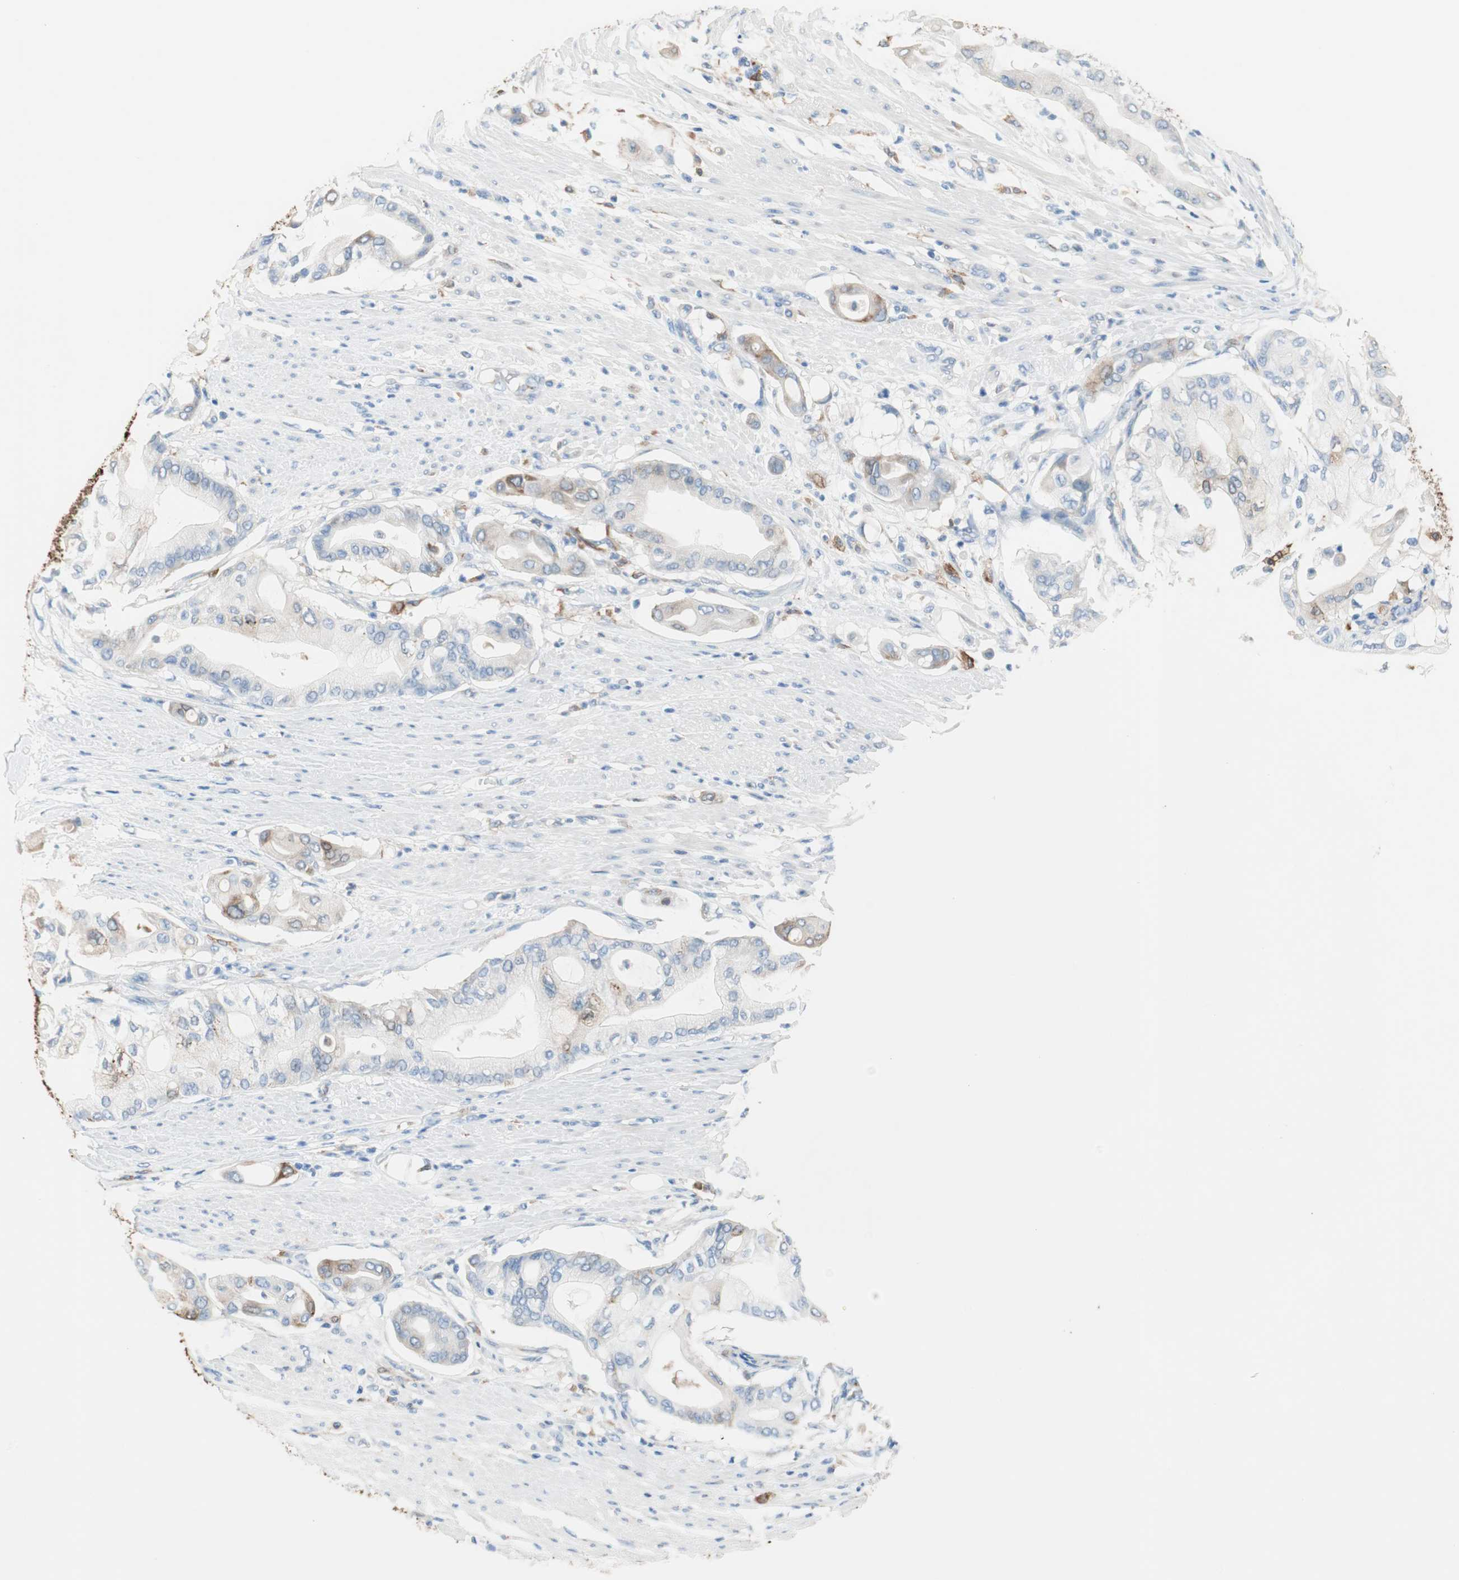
{"staining": {"intensity": "weak", "quantity": "25%-75%", "location": "cytoplasmic/membranous"}, "tissue": "pancreatic cancer", "cell_type": "Tumor cells", "image_type": "cancer", "snomed": [{"axis": "morphology", "description": "Adenocarcinoma, NOS"}, {"axis": "morphology", "description": "Adenocarcinoma, metastatic, NOS"}, {"axis": "topography", "description": "Lymph node"}, {"axis": "topography", "description": "Pancreas"}, {"axis": "topography", "description": "Duodenum"}], "caption": "Pancreatic cancer stained with a protein marker reveals weak staining in tumor cells.", "gene": "GLUL", "patient": {"sex": "female", "age": 64}}